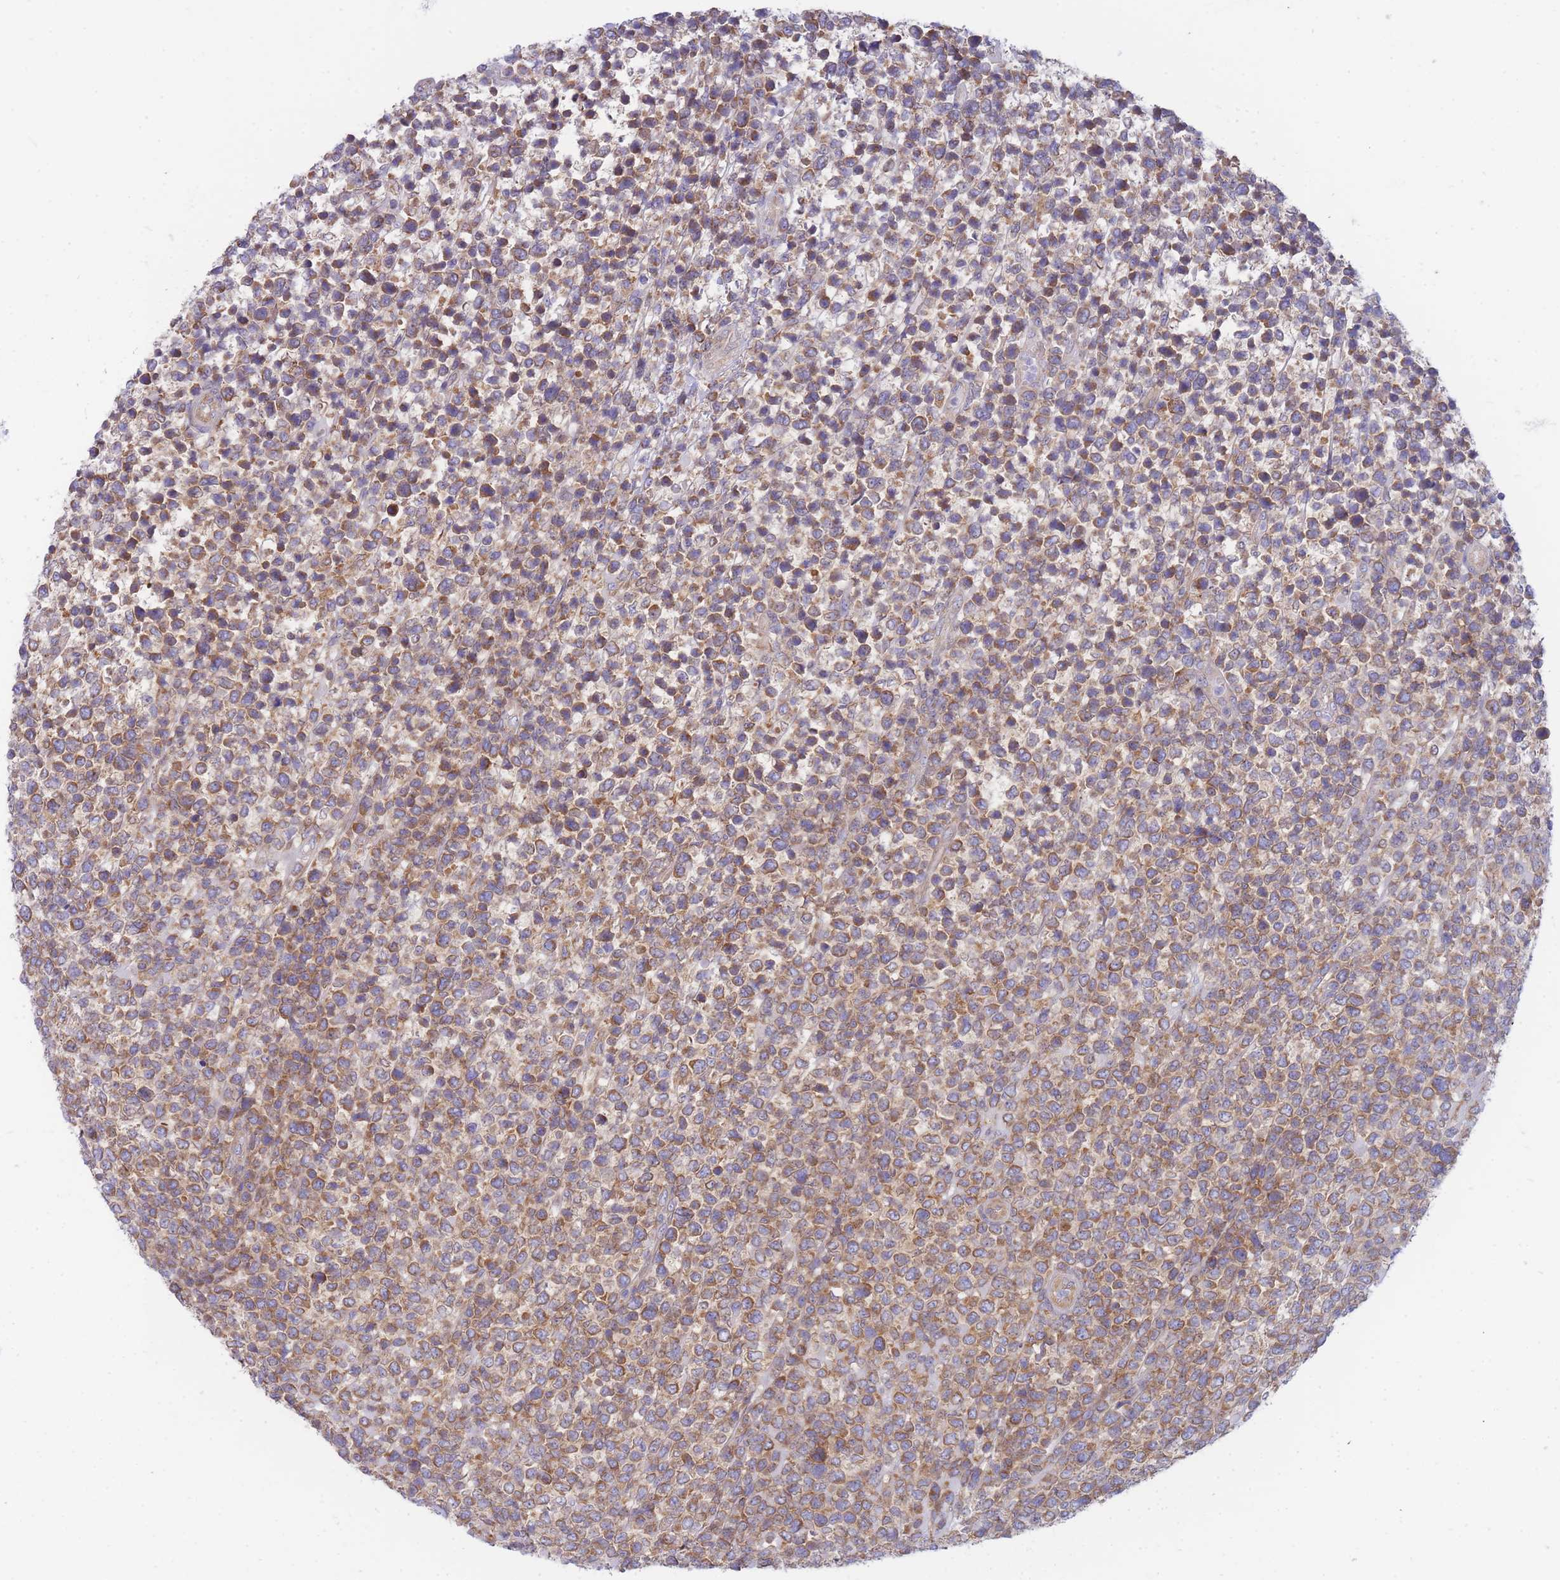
{"staining": {"intensity": "moderate", "quantity": "25%-75%", "location": "cytoplasmic/membranous"}, "tissue": "lymphoma", "cell_type": "Tumor cells", "image_type": "cancer", "snomed": [{"axis": "morphology", "description": "Malignant lymphoma, non-Hodgkin's type, High grade"}, {"axis": "topography", "description": "Soft tissue"}], "caption": "Brown immunohistochemical staining in lymphoma shows moderate cytoplasmic/membranous expression in approximately 25%-75% of tumor cells. Nuclei are stained in blue.", "gene": "SH2B2", "patient": {"sex": "female", "age": 56}}